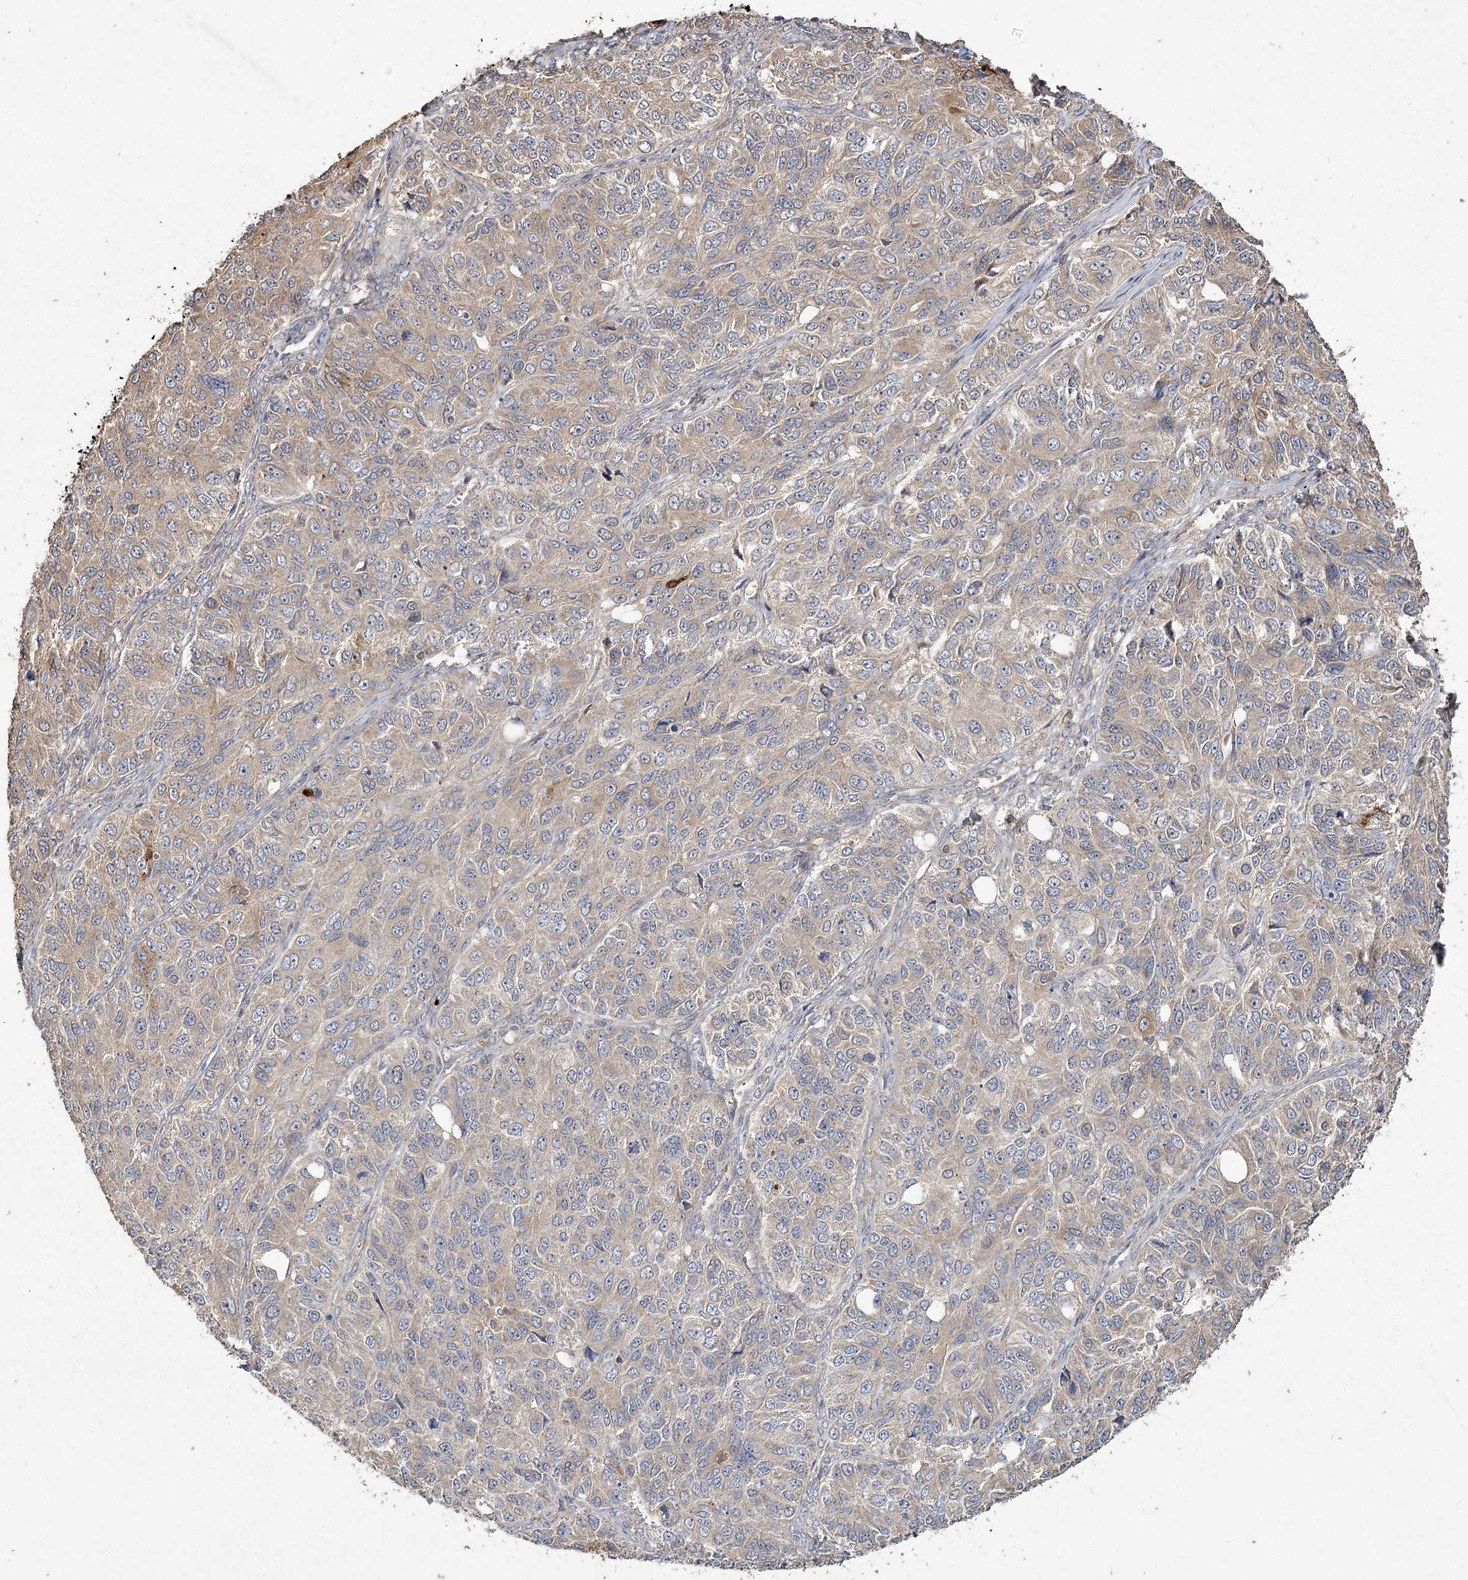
{"staining": {"intensity": "weak", "quantity": "<25%", "location": "cytoplasmic/membranous"}, "tissue": "ovarian cancer", "cell_type": "Tumor cells", "image_type": "cancer", "snomed": [{"axis": "morphology", "description": "Carcinoma, endometroid"}, {"axis": "topography", "description": "Ovary"}], "caption": "Tumor cells are negative for protein expression in human ovarian endometroid carcinoma. (DAB (3,3'-diaminobenzidine) IHC, high magnification).", "gene": "RIN2", "patient": {"sex": "female", "age": 51}}